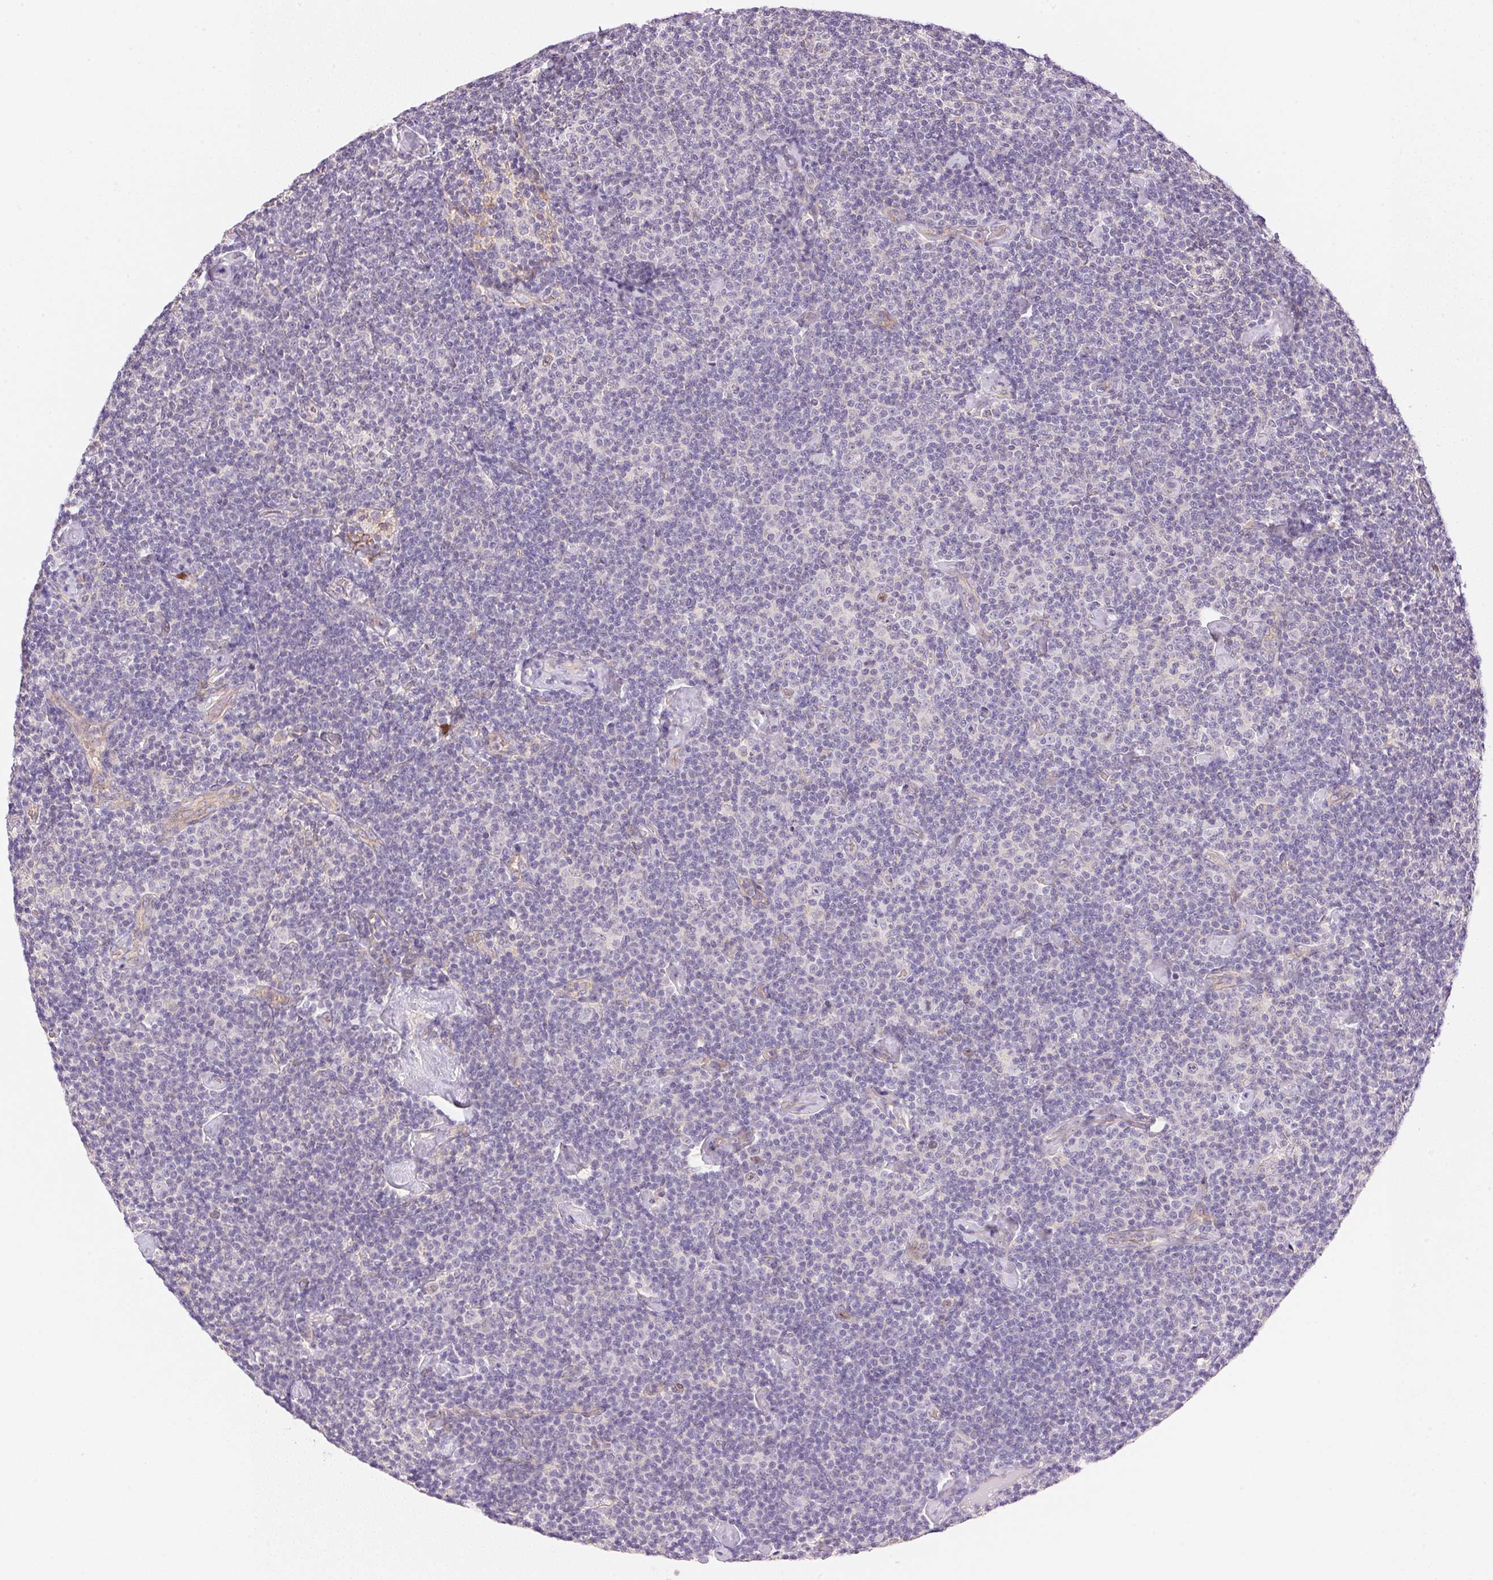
{"staining": {"intensity": "negative", "quantity": "none", "location": "none"}, "tissue": "lymphoma", "cell_type": "Tumor cells", "image_type": "cancer", "snomed": [{"axis": "morphology", "description": "Malignant lymphoma, non-Hodgkin's type, Low grade"}, {"axis": "topography", "description": "Lymph node"}], "caption": "A histopathology image of human low-grade malignant lymphoma, non-Hodgkin's type is negative for staining in tumor cells. Brightfield microscopy of immunohistochemistry stained with DAB (brown) and hematoxylin (blue), captured at high magnification.", "gene": "SMTN", "patient": {"sex": "male", "age": 81}}